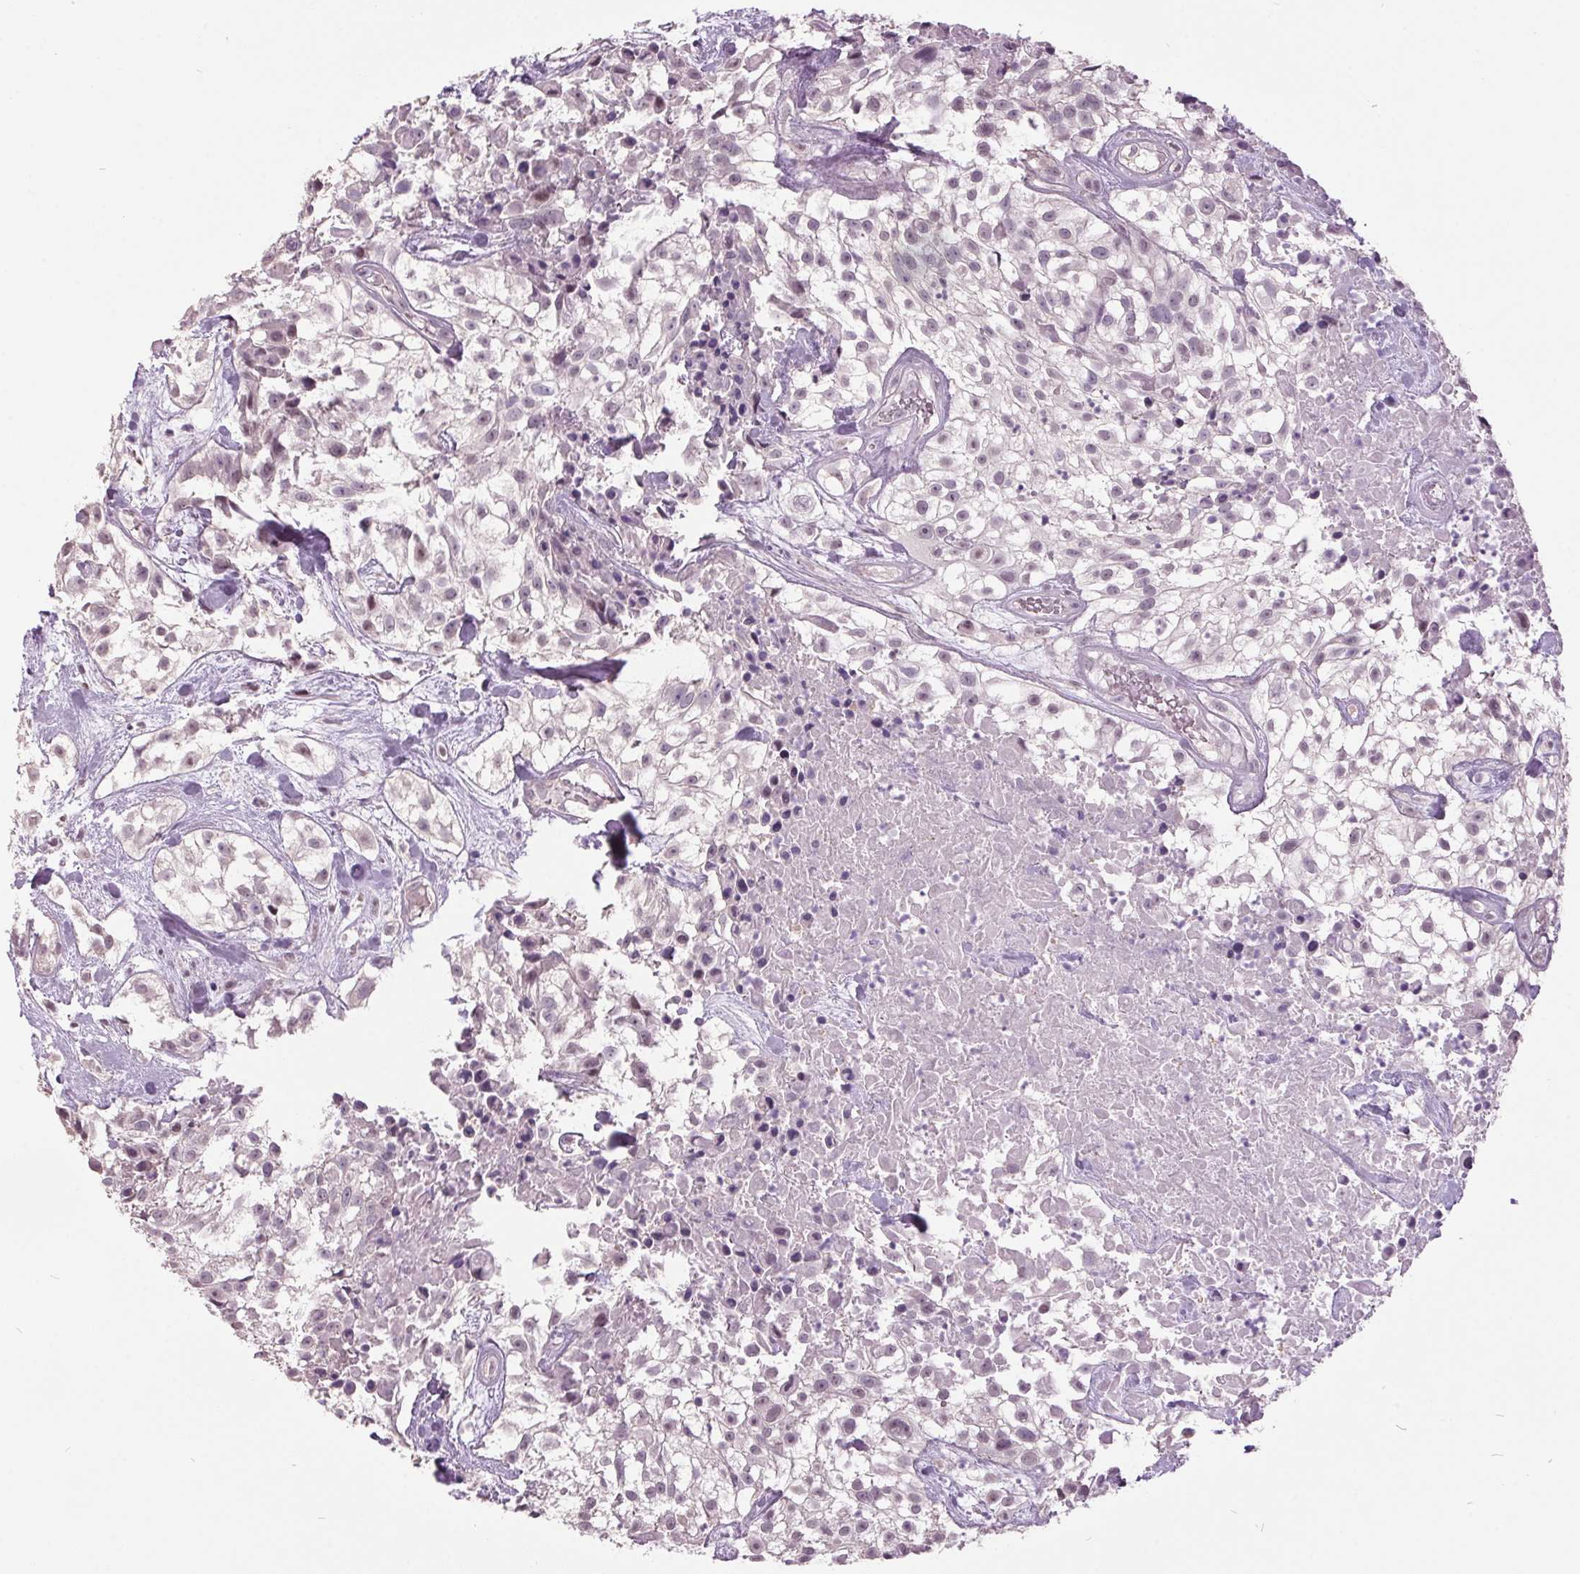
{"staining": {"intensity": "weak", "quantity": "<25%", "location": "nuclear"}, "tissue": "urothelial cancer", "cell_type": "Tumor cells", "image_type": "cancer", "snomed": [{"axis": "morphology", "description": "Urothelial carcinoma, High grade"}, {"axis": "topography", "description": "Urinary bladder"}], "caption": "High magnification brightfield microscopy of high-grade urothelial carcinoma stained with DAB (brown) and counterstained with hematoxylin (blue): tumor cells show no significant positivity.", "gene": "C2orf16", "patient": {"sex": "male", "age": 56}}